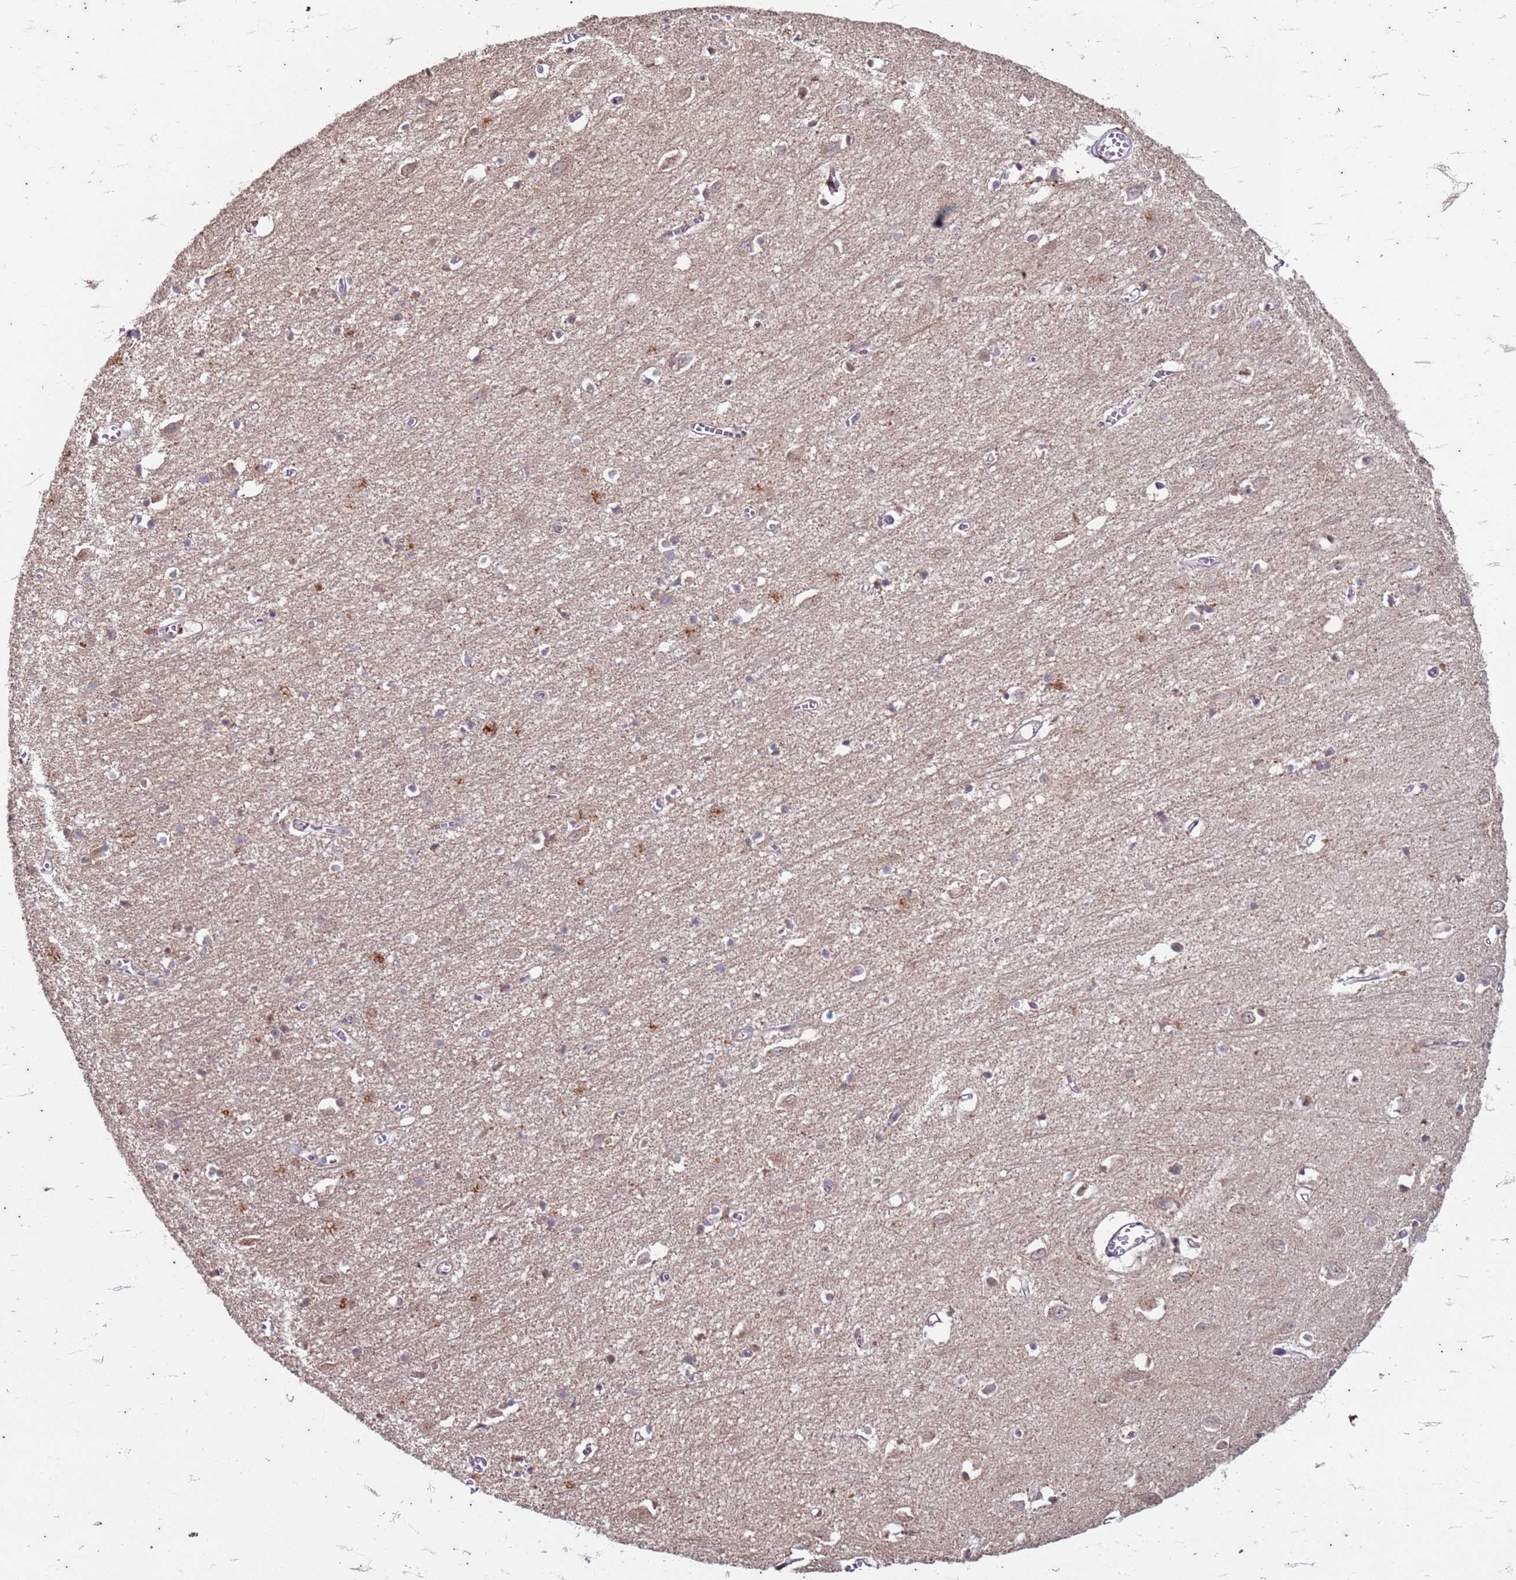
{"staining": {"intensity": "moderate", "quantity": ">75%", "location": "nuclear"}, "tissue": "cerebral cortex", "cell_type": "Endothelial cells", "image_type": "normal", "snomed": [{"axis": "morphology", "description": "Normal tissue, NOS"}, {"axis": "topography", "description": "Cerebral cortex"}], "caption": "Human cerebral cortex stained for a protein (brown) demonstrates moderate nuclear positive staining in approximately >75% of endothelial cells.", "gene": "TRMT6", "patient": {"sex": "female", "age": 64}}